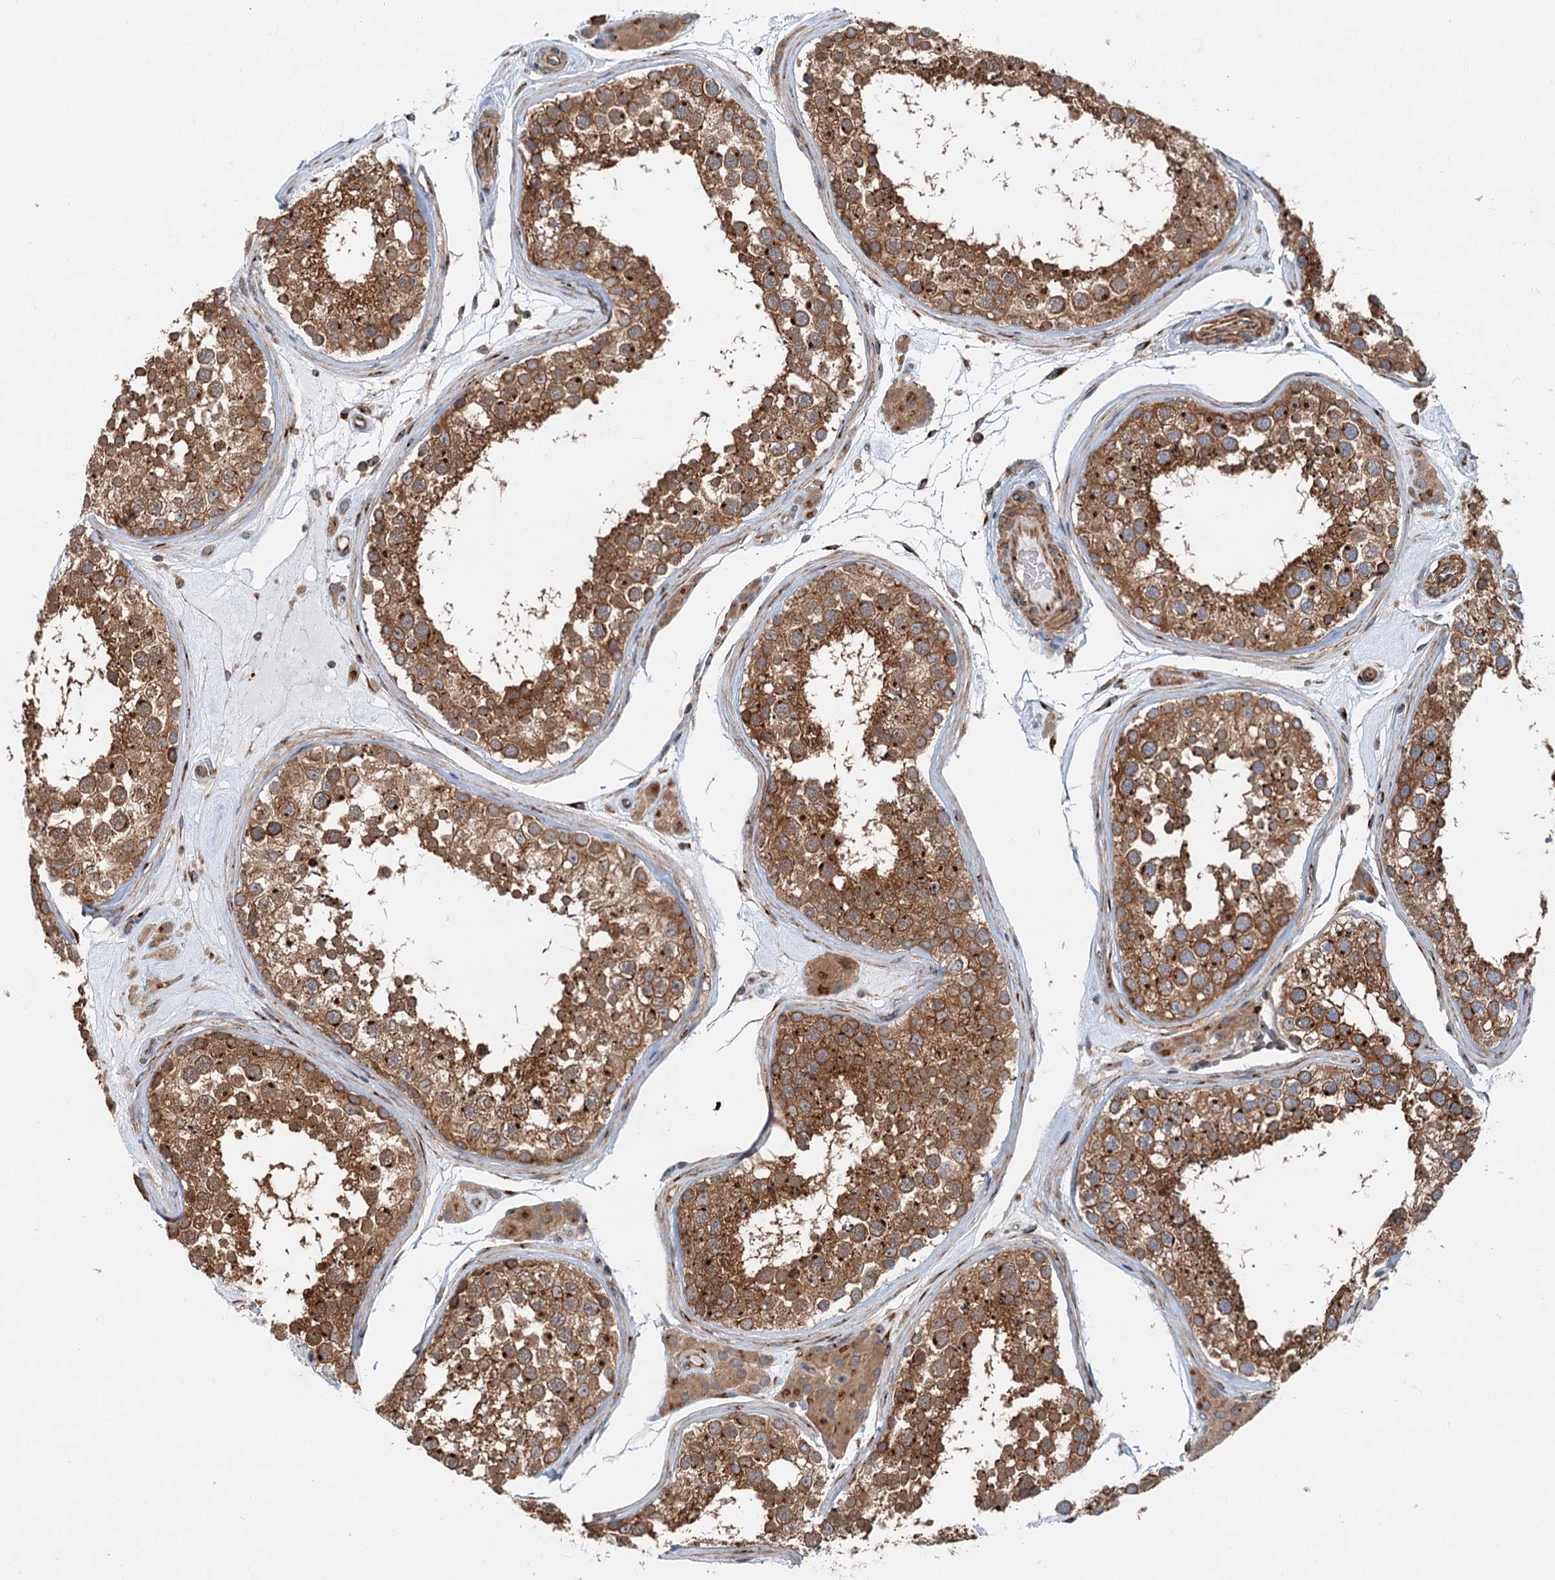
{"staining": {"intensity": "strong", "quantity": ">75%", "location": "cytoplasmic/membranous"}, "tissue": "testis", "cell_type": "Cells in seminiferous ducts", "image_type": "normal", "snomed": [{"axis": "morphology", "description": "Normal tissue, NOS"}, {"axis": "topography", "description": "Testis"}], "caption": "A high-resolution image shows IHC staining of benign testis, which displays strong cytoplasmic/membranous staining in about >75% of cells in seminiferous ducts.", "gene": "ANKRD26", "patient": {"sex": "male", "age": 46}}